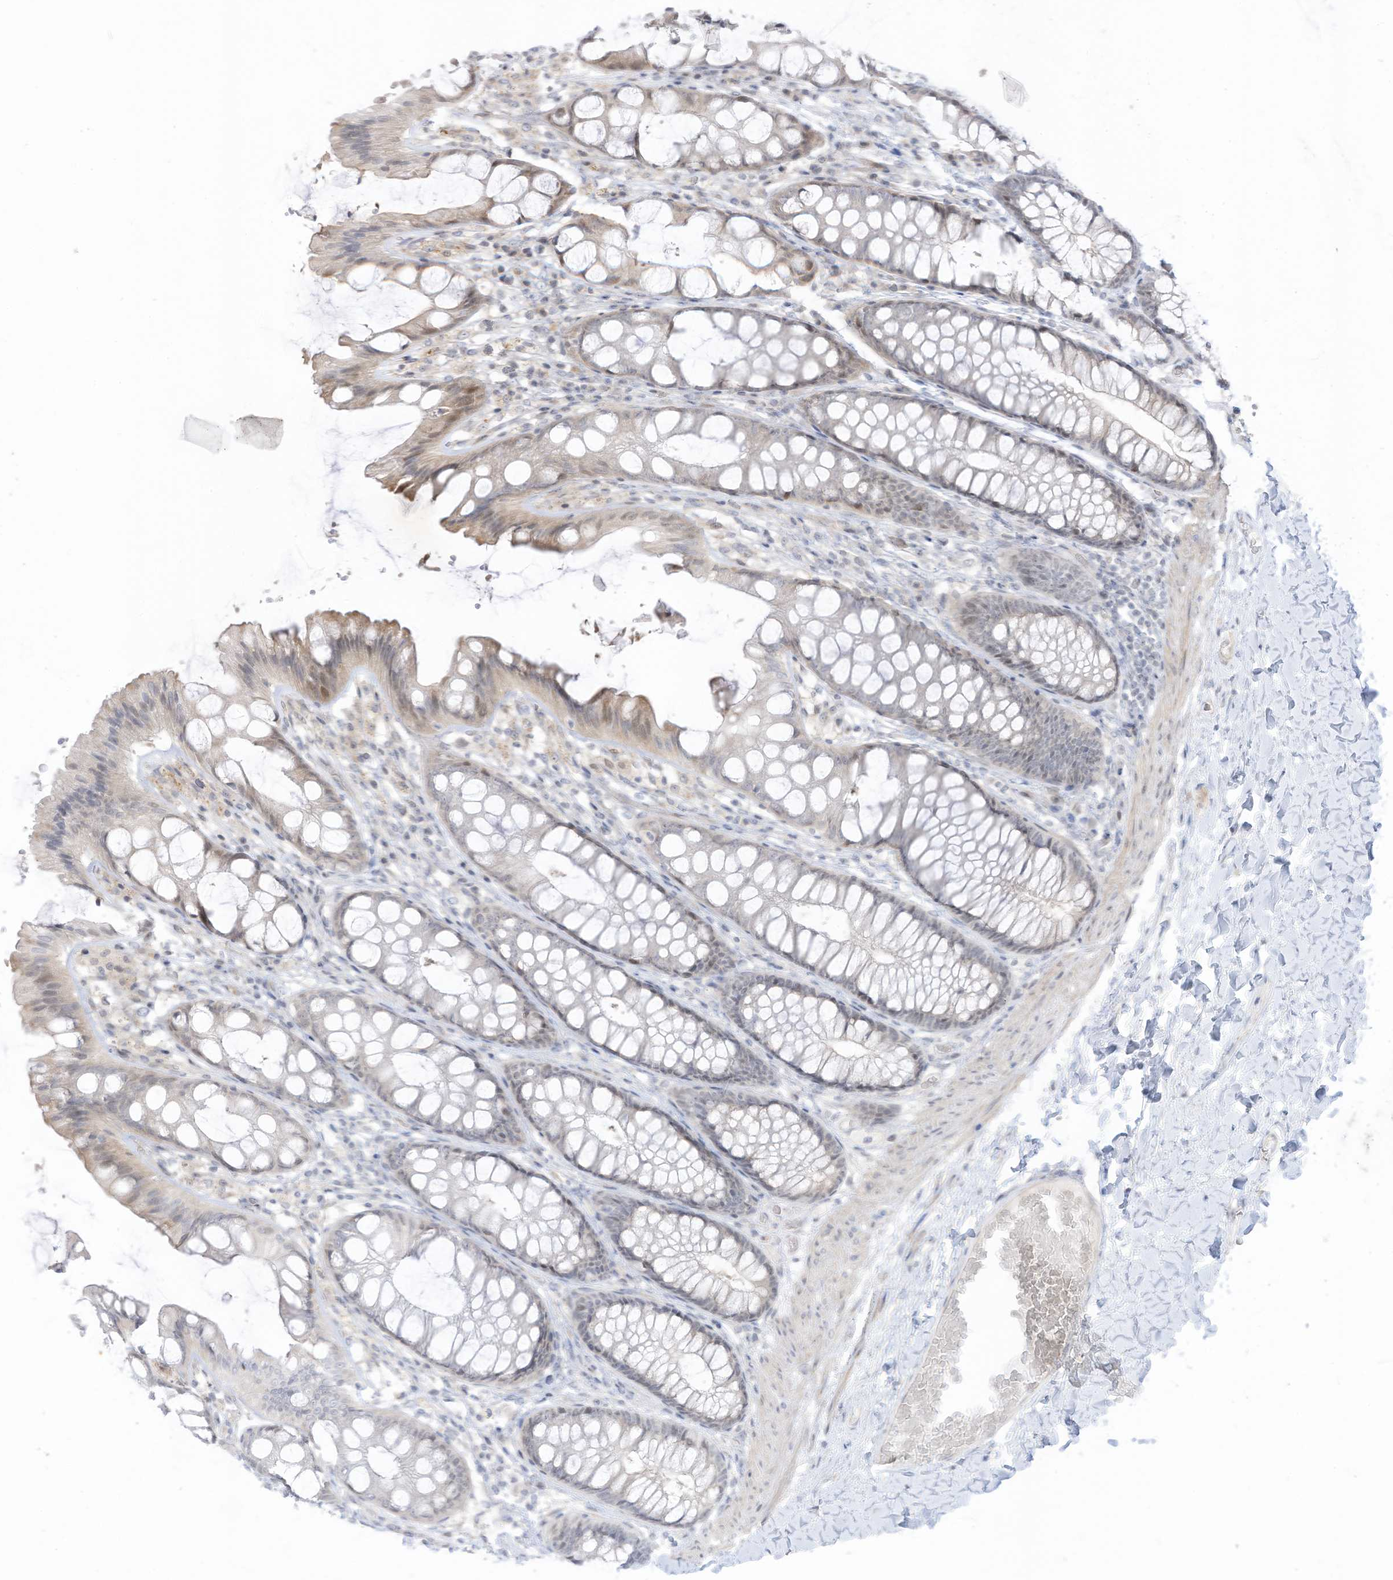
{"staining": {"intensity": "negative", "quantity": "none", "location": "none"}, "tissue": "colon", "cell_type": "Endothelial cells", "image_type": "normal", "snomed": [{"axis": "morphology", "description": "Normal tissue, NOS"}, {"axis": "topography", "description": "Colon"}], "caption": "Endothelial cells show no significant positivity in benign colon. (DAB immunohistochemistry (IHC) with hematoxylin counter stain).", "gene": "ASPRV1", "patient": {"sex": "male", "age": 47}}